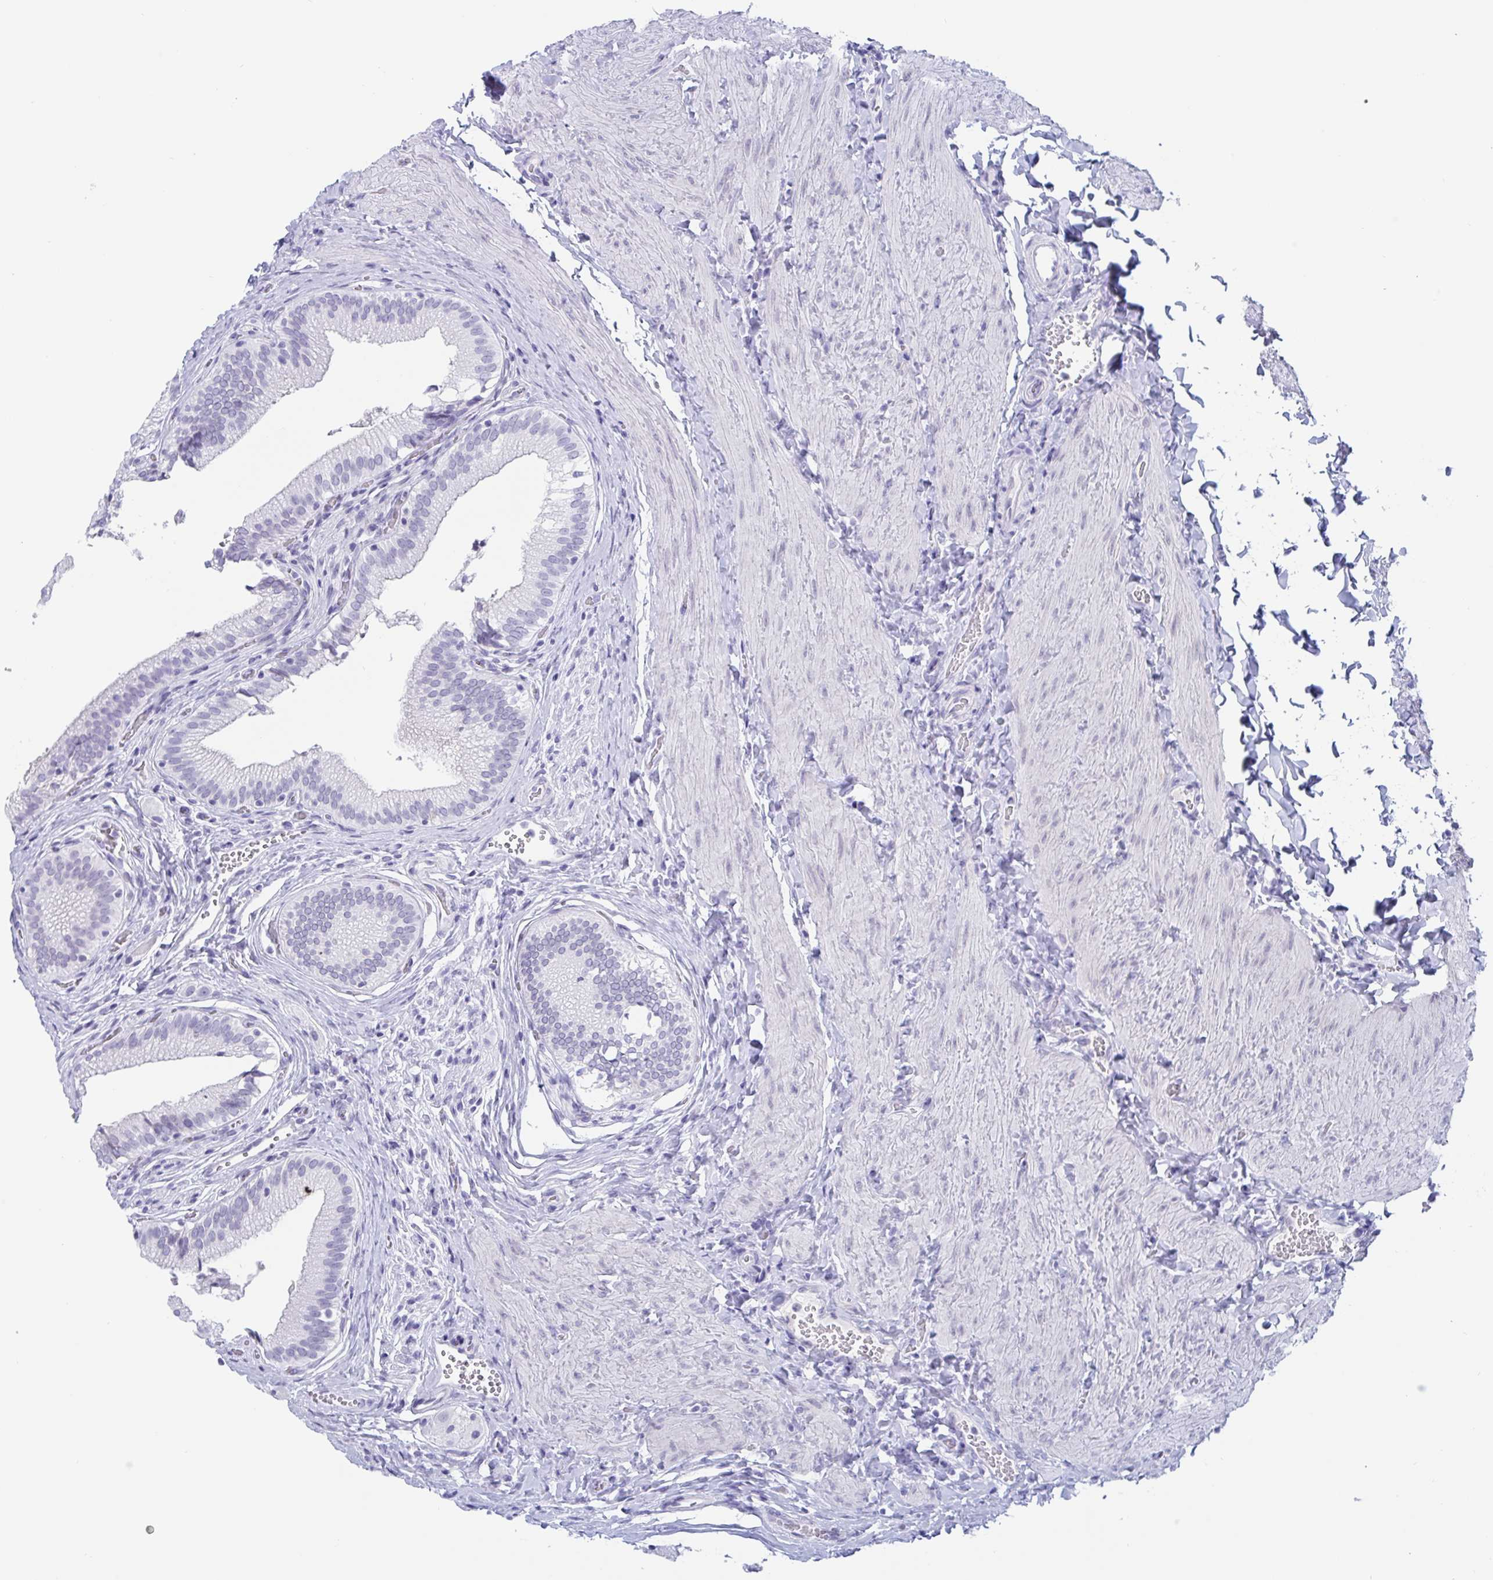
{"staining": {"intensity": "negative", "quantity": "none", "location": "none"}, "tissue": "gallbladder", "cell_type": "Glandular cells", "image_type": "normal", "snomed": [{"axis": "morphology", "description": "Normal tissue, NOS"}, {"axis": "topography", "description": "Gallbladder"}, {"axis": "topography", "description": "Peripheral nerve tissue"}], "caption": "Protein analysis of unremarkable gallbladder exhibits no significant staining in glandular cells. (DAB (3,3'-diaminobenzidine) immunohistochemistry, high magnification).", "gene": "CDX4", "patient": {"sex": "male", "age": 17}}